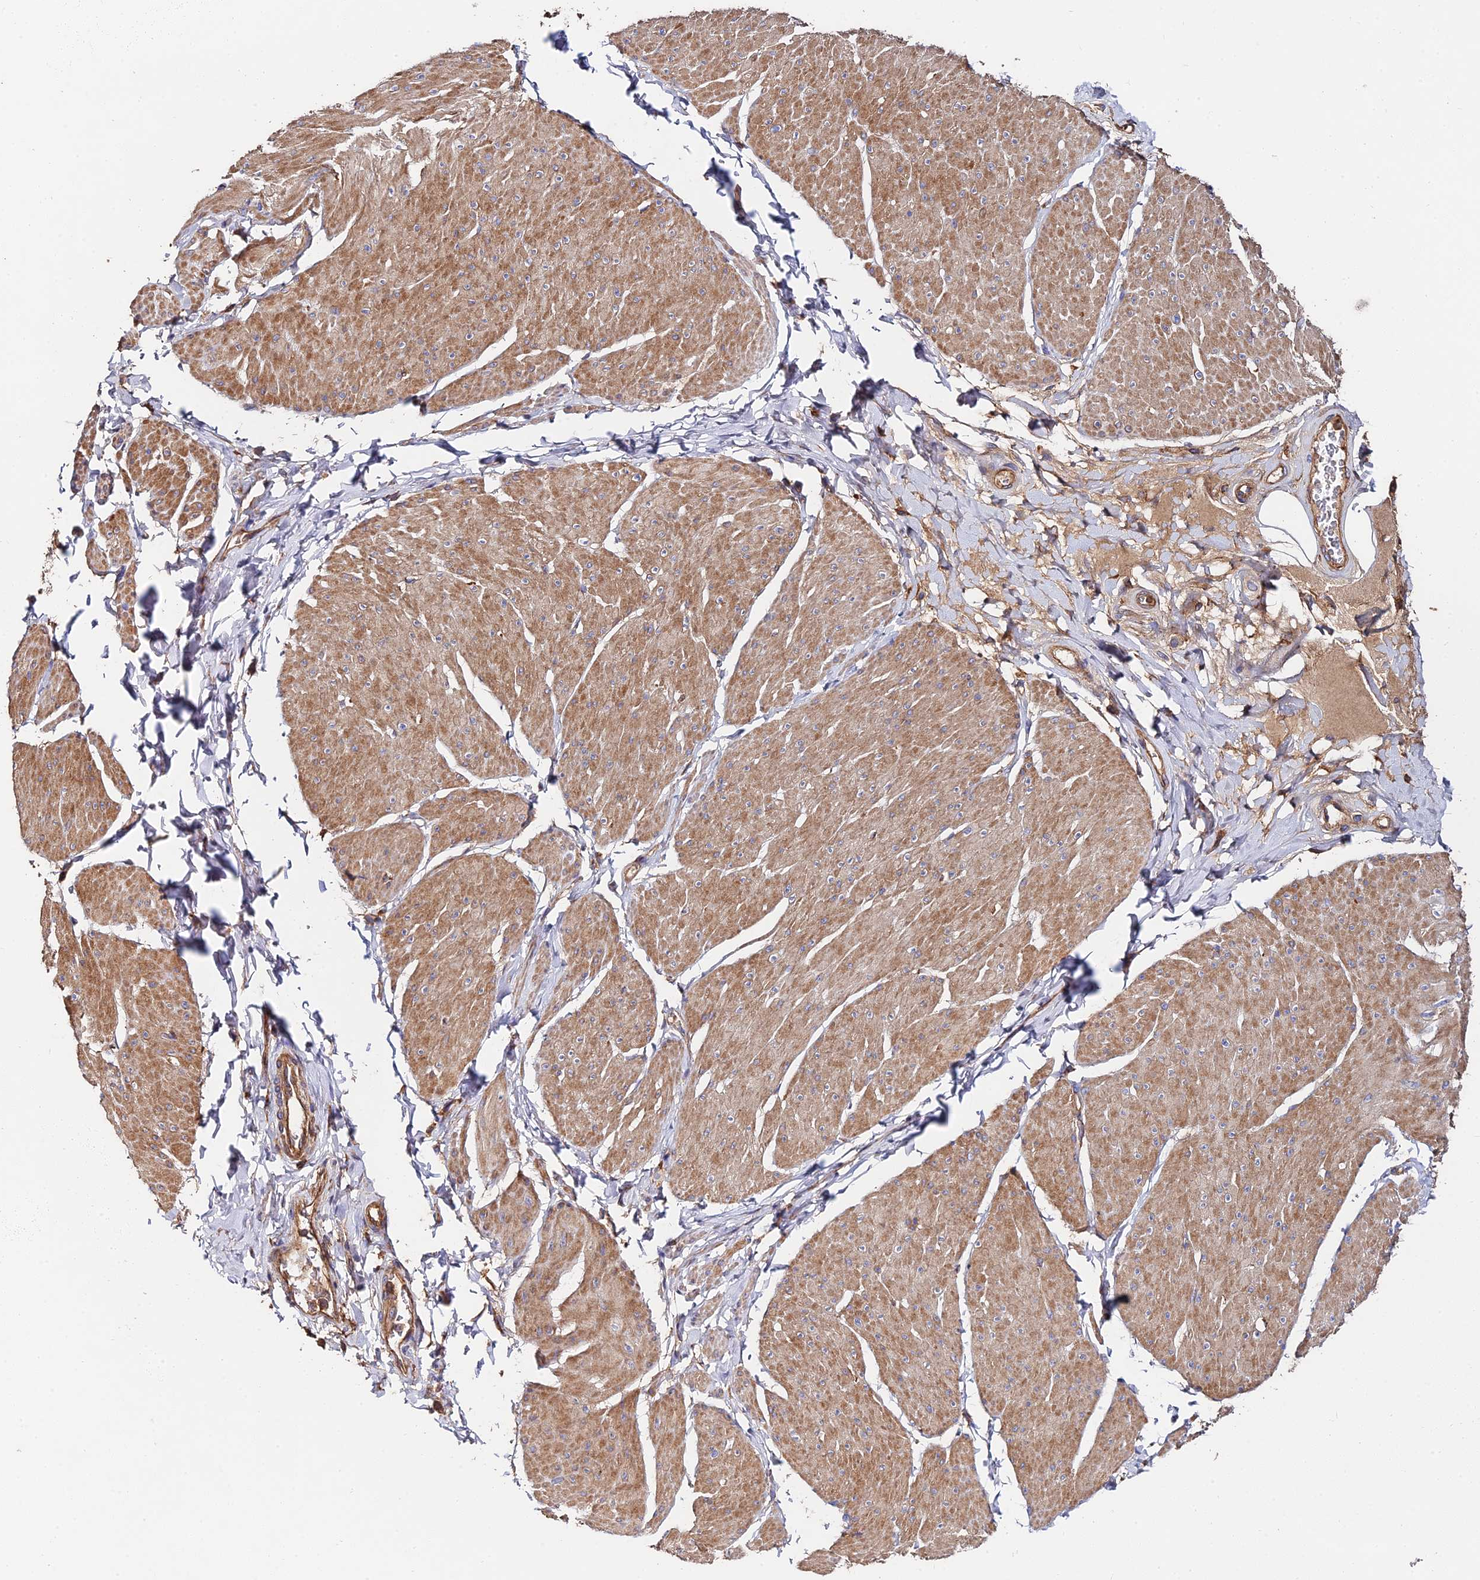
{"staining": {"intensity": "moderate", "quantity": ">75%", "location": "cytoplasmic/membranous"}, "tissue": "smooth muscle", "cell_type": "Smooth muscle cells", "image_type": "normal", "snomed": [{"axis": "morphology", "description": "Urothelial carcinoma, High grade"}, {"axis": "topography", "description": "Urinary bladder"}], "caption": "Approximately >75% of smooth muscle cells in normal human smooth muscle exhibit moderate cytoplasmic/membranous protein expression as visualized by brown immunohistochemical staining.", "gene": "EXT1", "patient": {"sex": "male", "age": 46}}